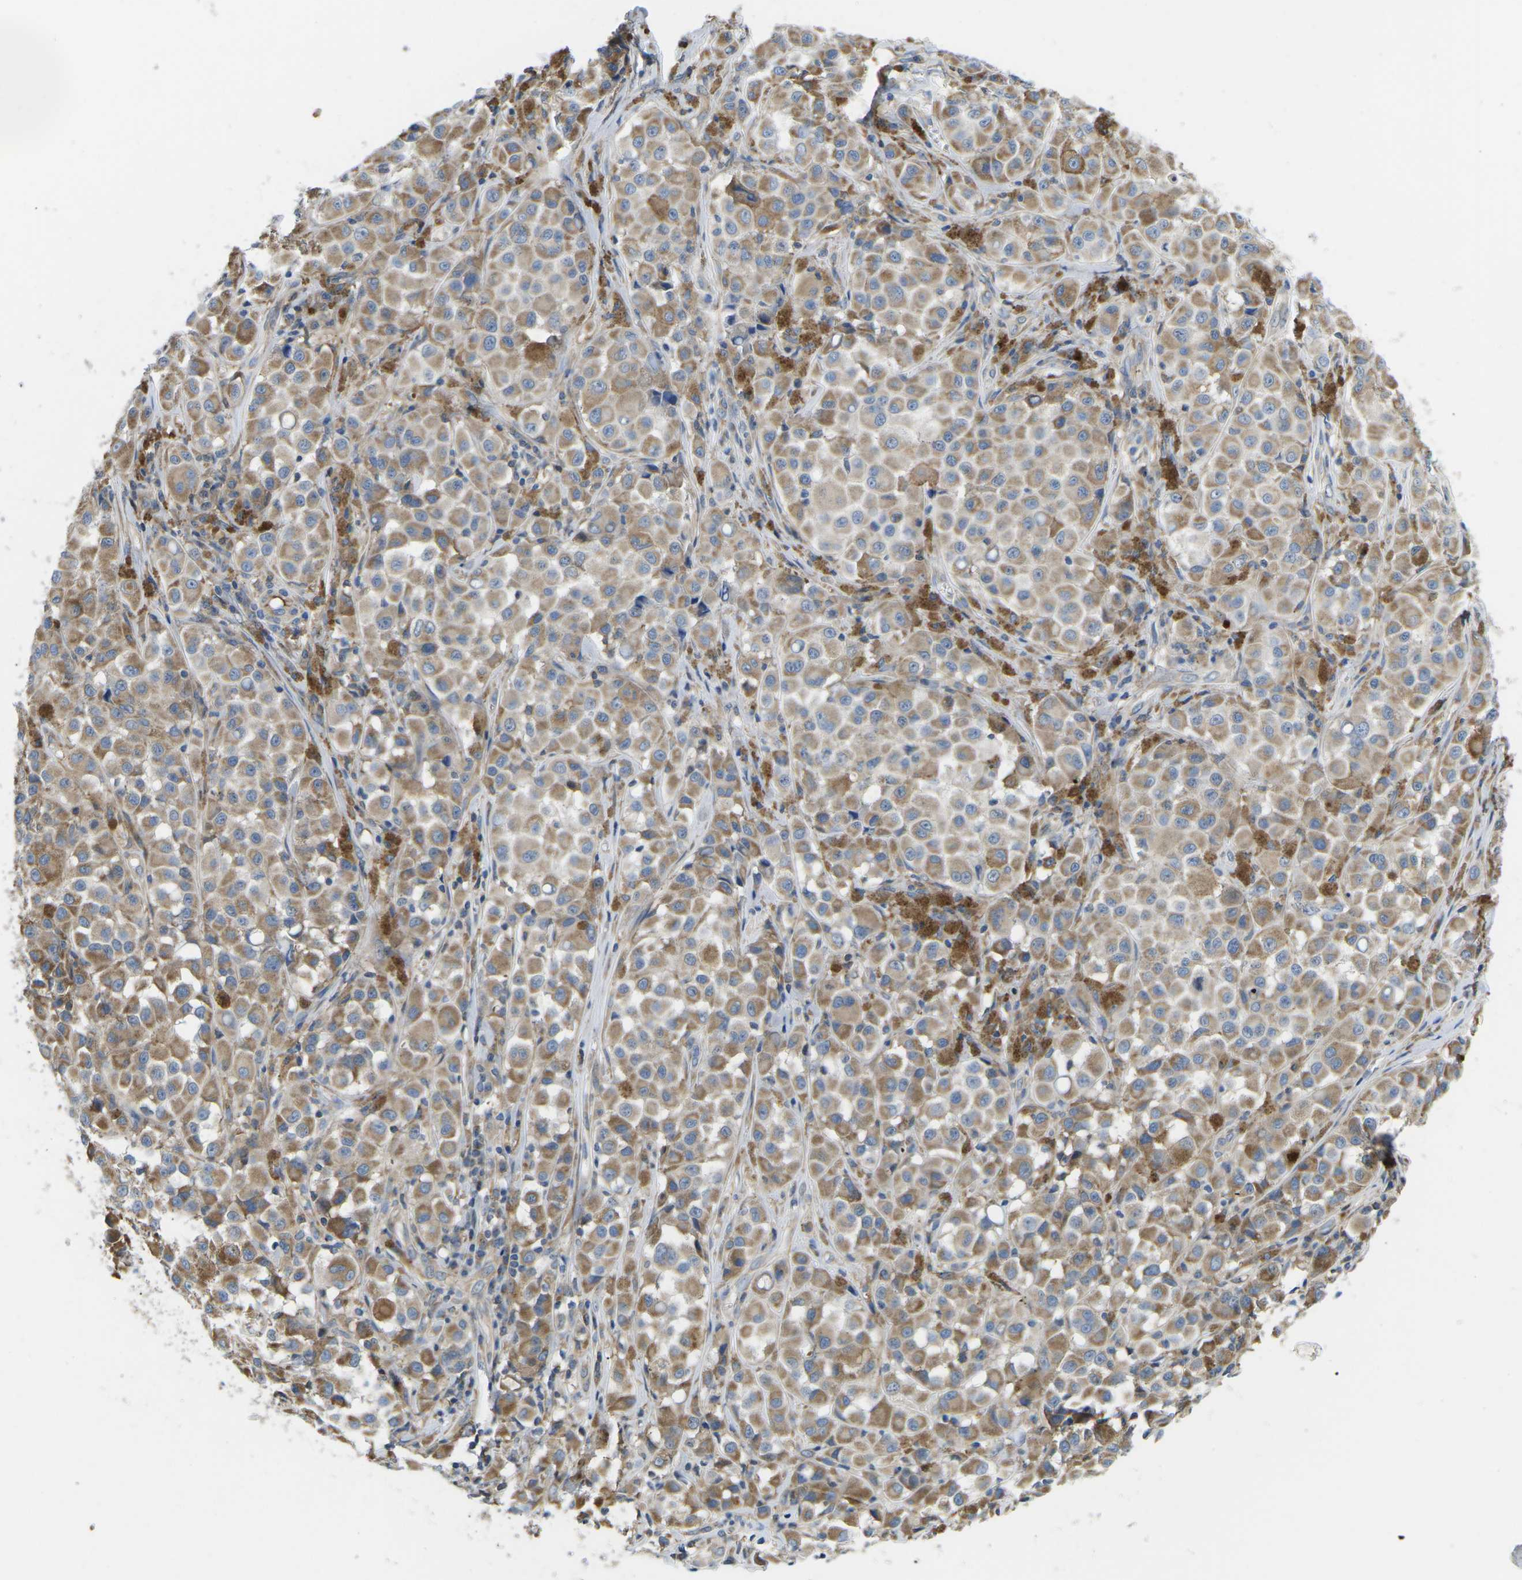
{"staining": {"intensity": "moderate", "quantity": ">75%", "location": "cytoplasmic/membranous"}, "tissue": "melanoma", "cell_type": "Tumor cells", "image_type": "cancer", "snomed": [{"axis": "morphology", "description": "Malignant melanoma, NOS"}, {"axis": "topography", "description": "Skin"}], "caption": "Melanoma stained for a protein (brown) displays moderate cytoplasmic/membranous positive expression in approximately >75% of tumor cells.", "gene": "TMEFF2", "patient": {"sex": "male", "age": 84}}